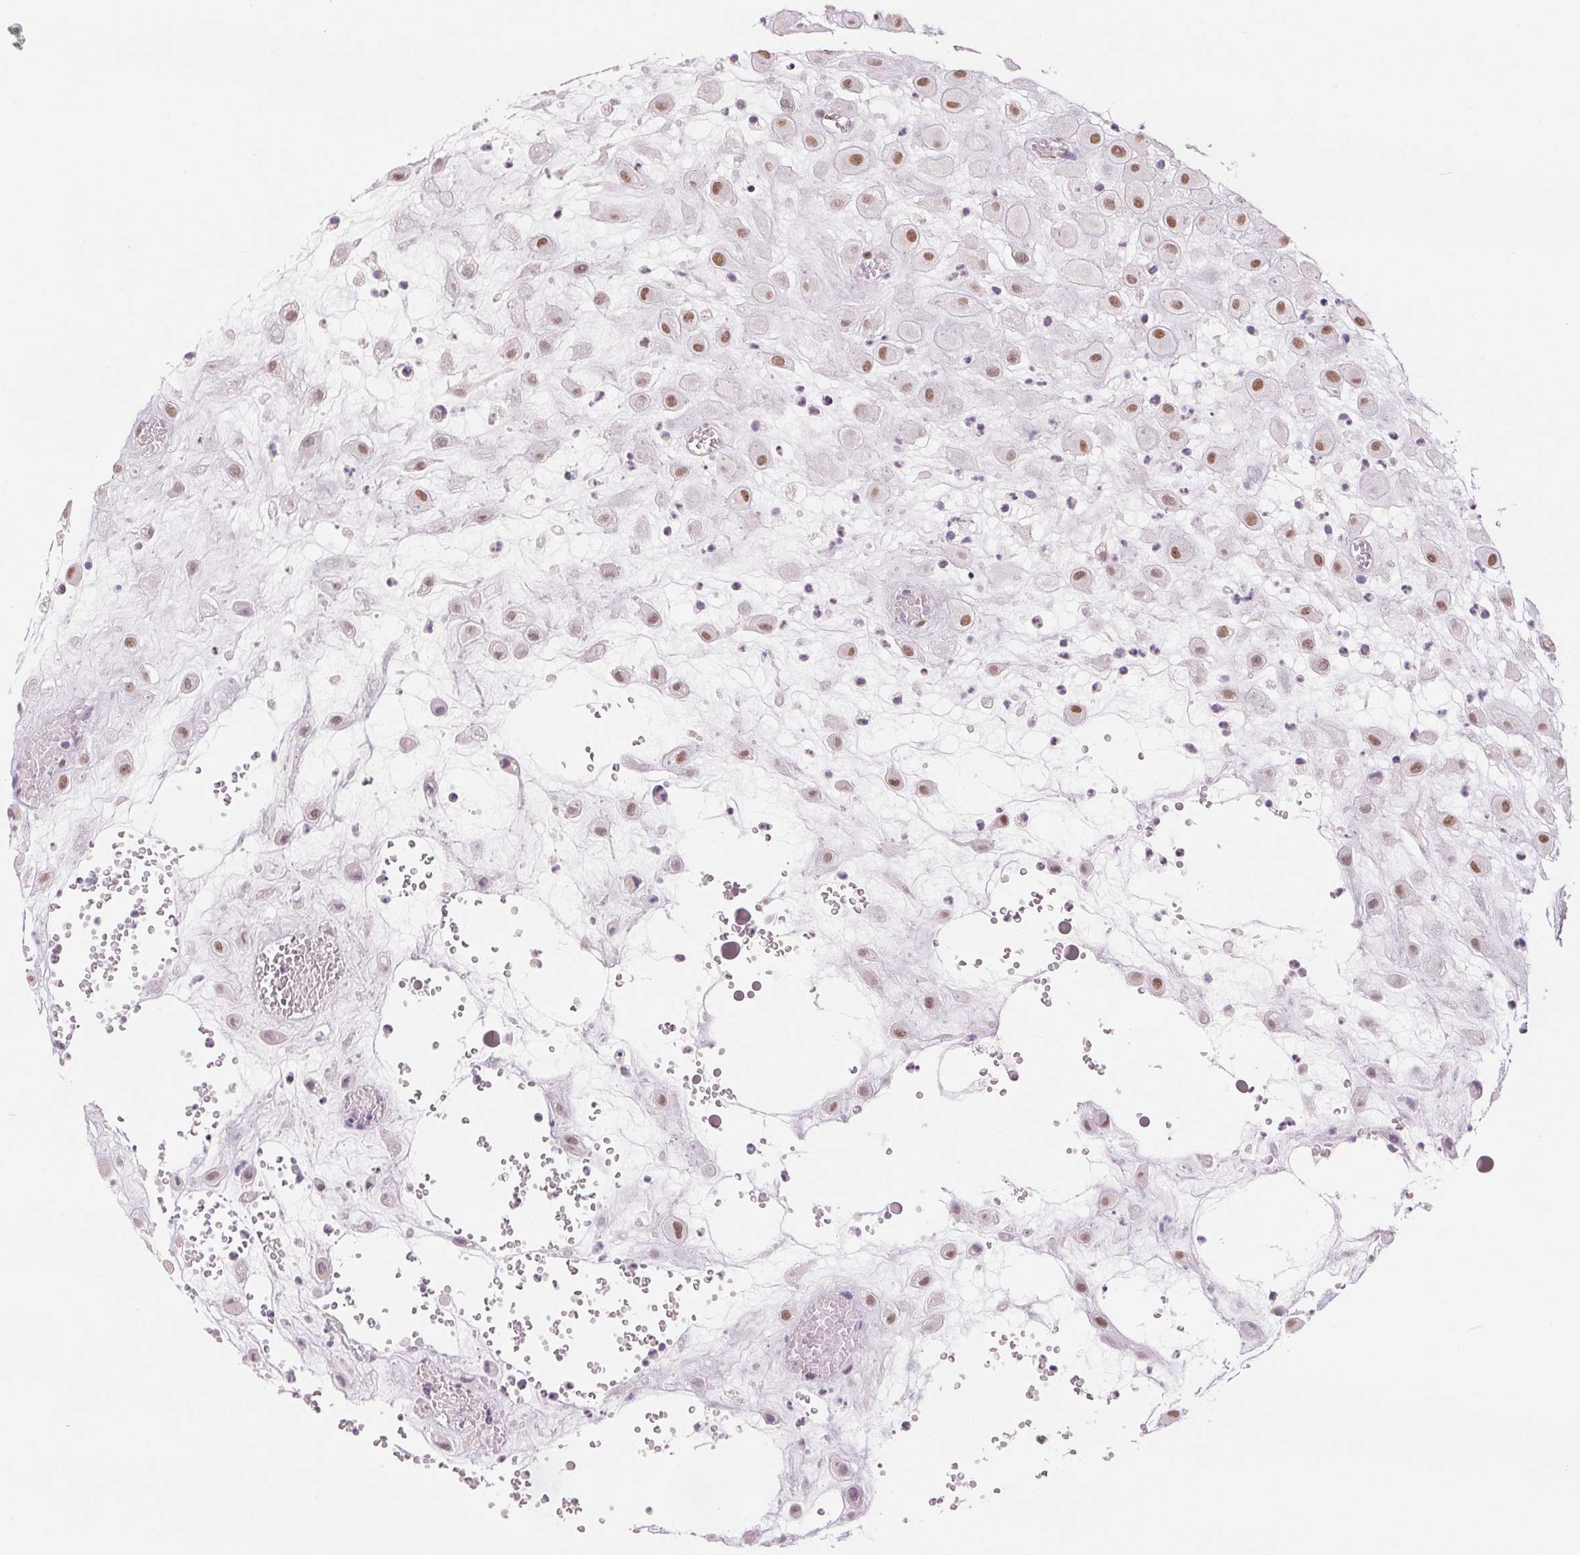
{"staining": {"intensity": "moderate", "quantity": "25%-75%", "location": "nuclear"}, "tissue": "placenta", "cell_type": "Decidual cells", "image_type": "normal", "snomed": [{"axis": "morphology", "description": "Normal tissue, NOS"}, {"axis": "topography", "description": "Placenta"}], "caption": "IHC photomicrograph of normal placenta: placenta stained using immunohistochemistry exhibits medium levels of moderate protein expression localized specifically in the nuclear of decidual cells, appearing as a nuclear brown color.", "gene": "SMARCD3", "patient": {"sex": "female", "age": 24}}